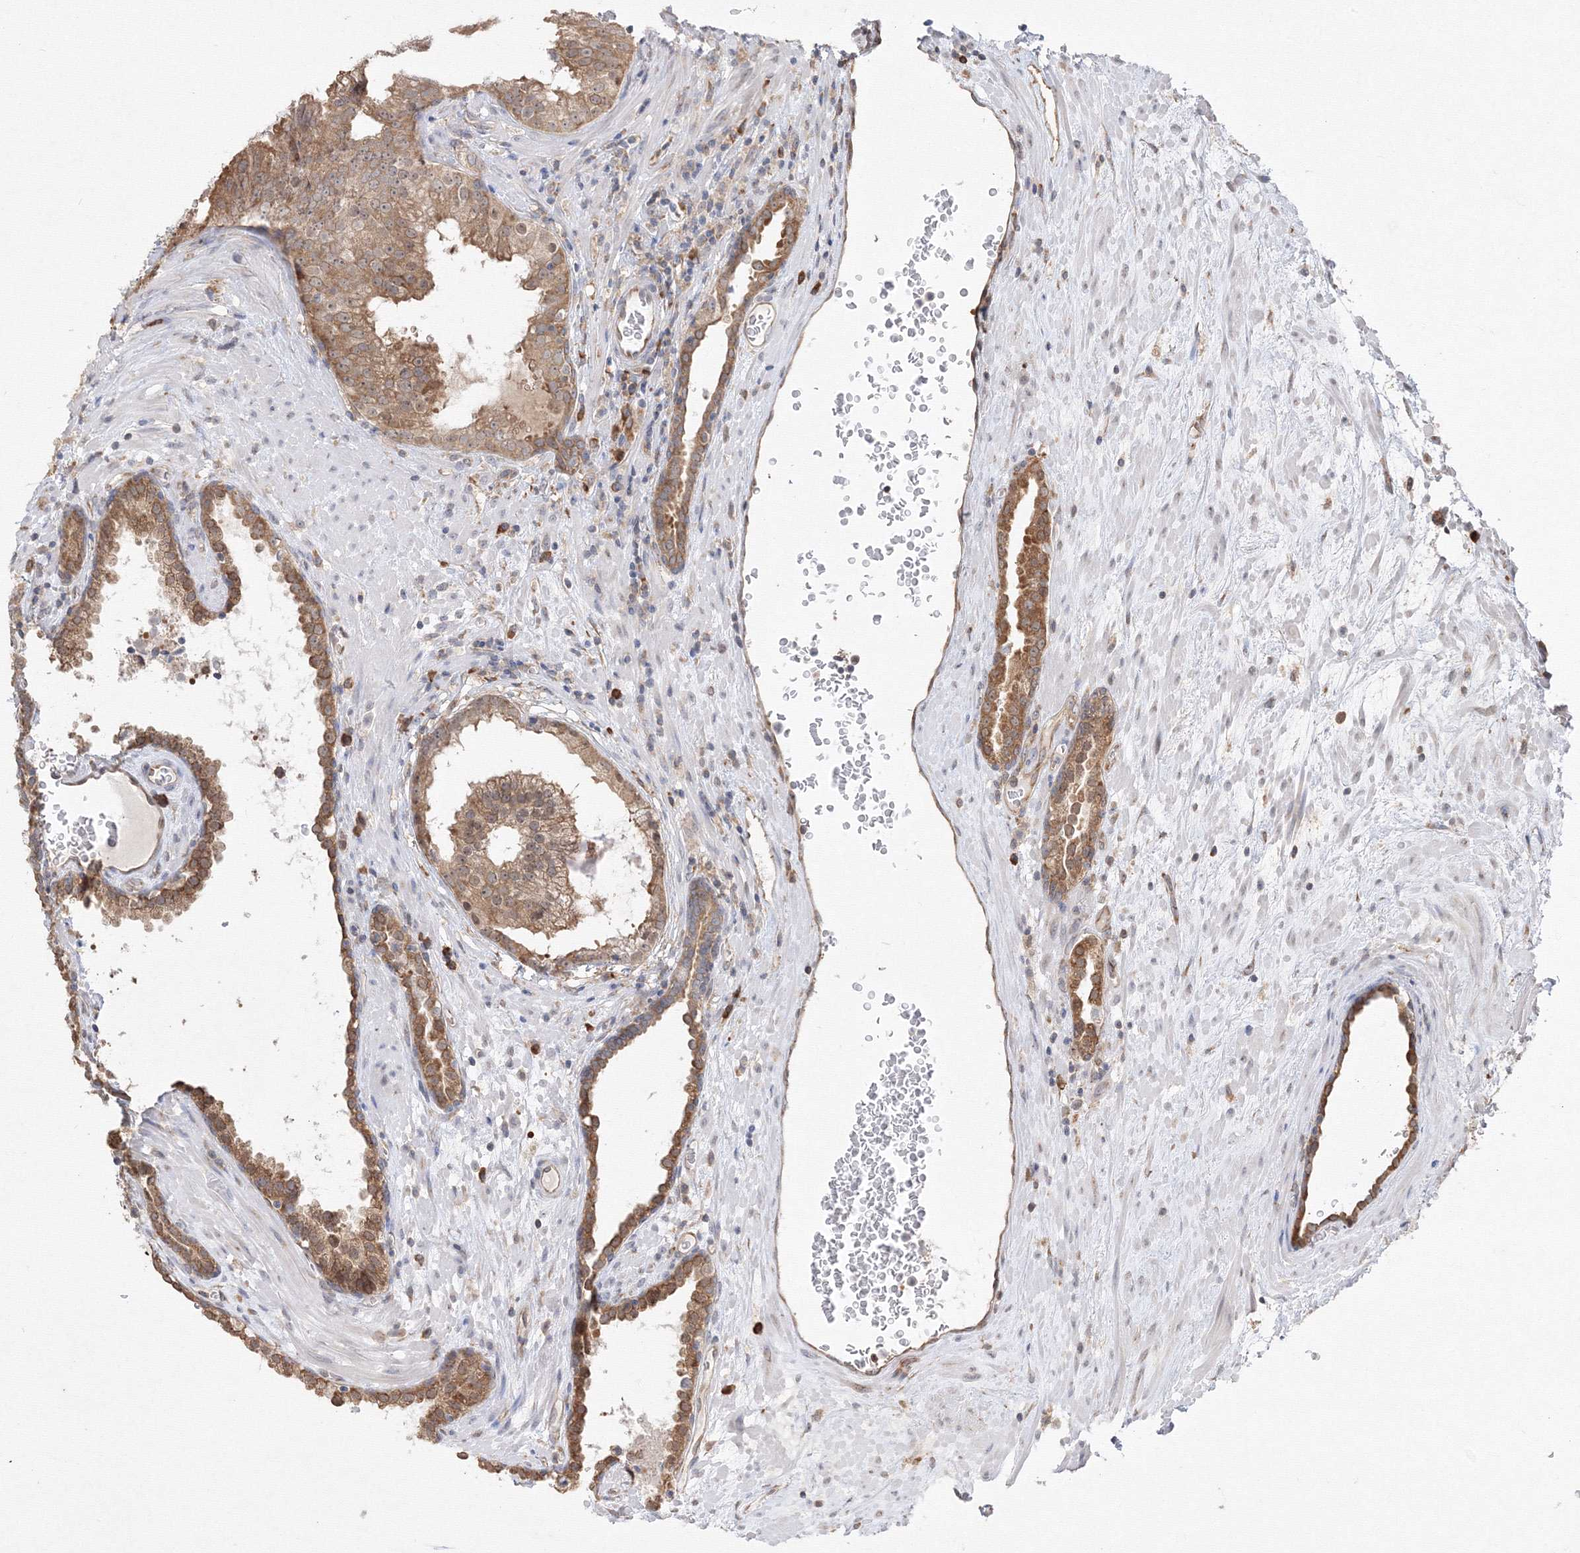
{"staining": {"intensity": "moderate", "quantity": ">75%", "location": "cytoplasmic/membranous"}, "tissue": "prostate cancer", "cell_type": "Tumor cells", "image_type": "cancer", "snomed": [{"axis": "morphology", "description": "Adenocarcinoma, High grade"}, {"axis": "topography", "description": "Prostate"}], "caption": "Moderate cytoplasmic/membranous protein staining is appreciated in about >75% of tumor cells in prostate cancer.", "gene": "FBXL8", "patient": {"sex": "male", "age": 68}}